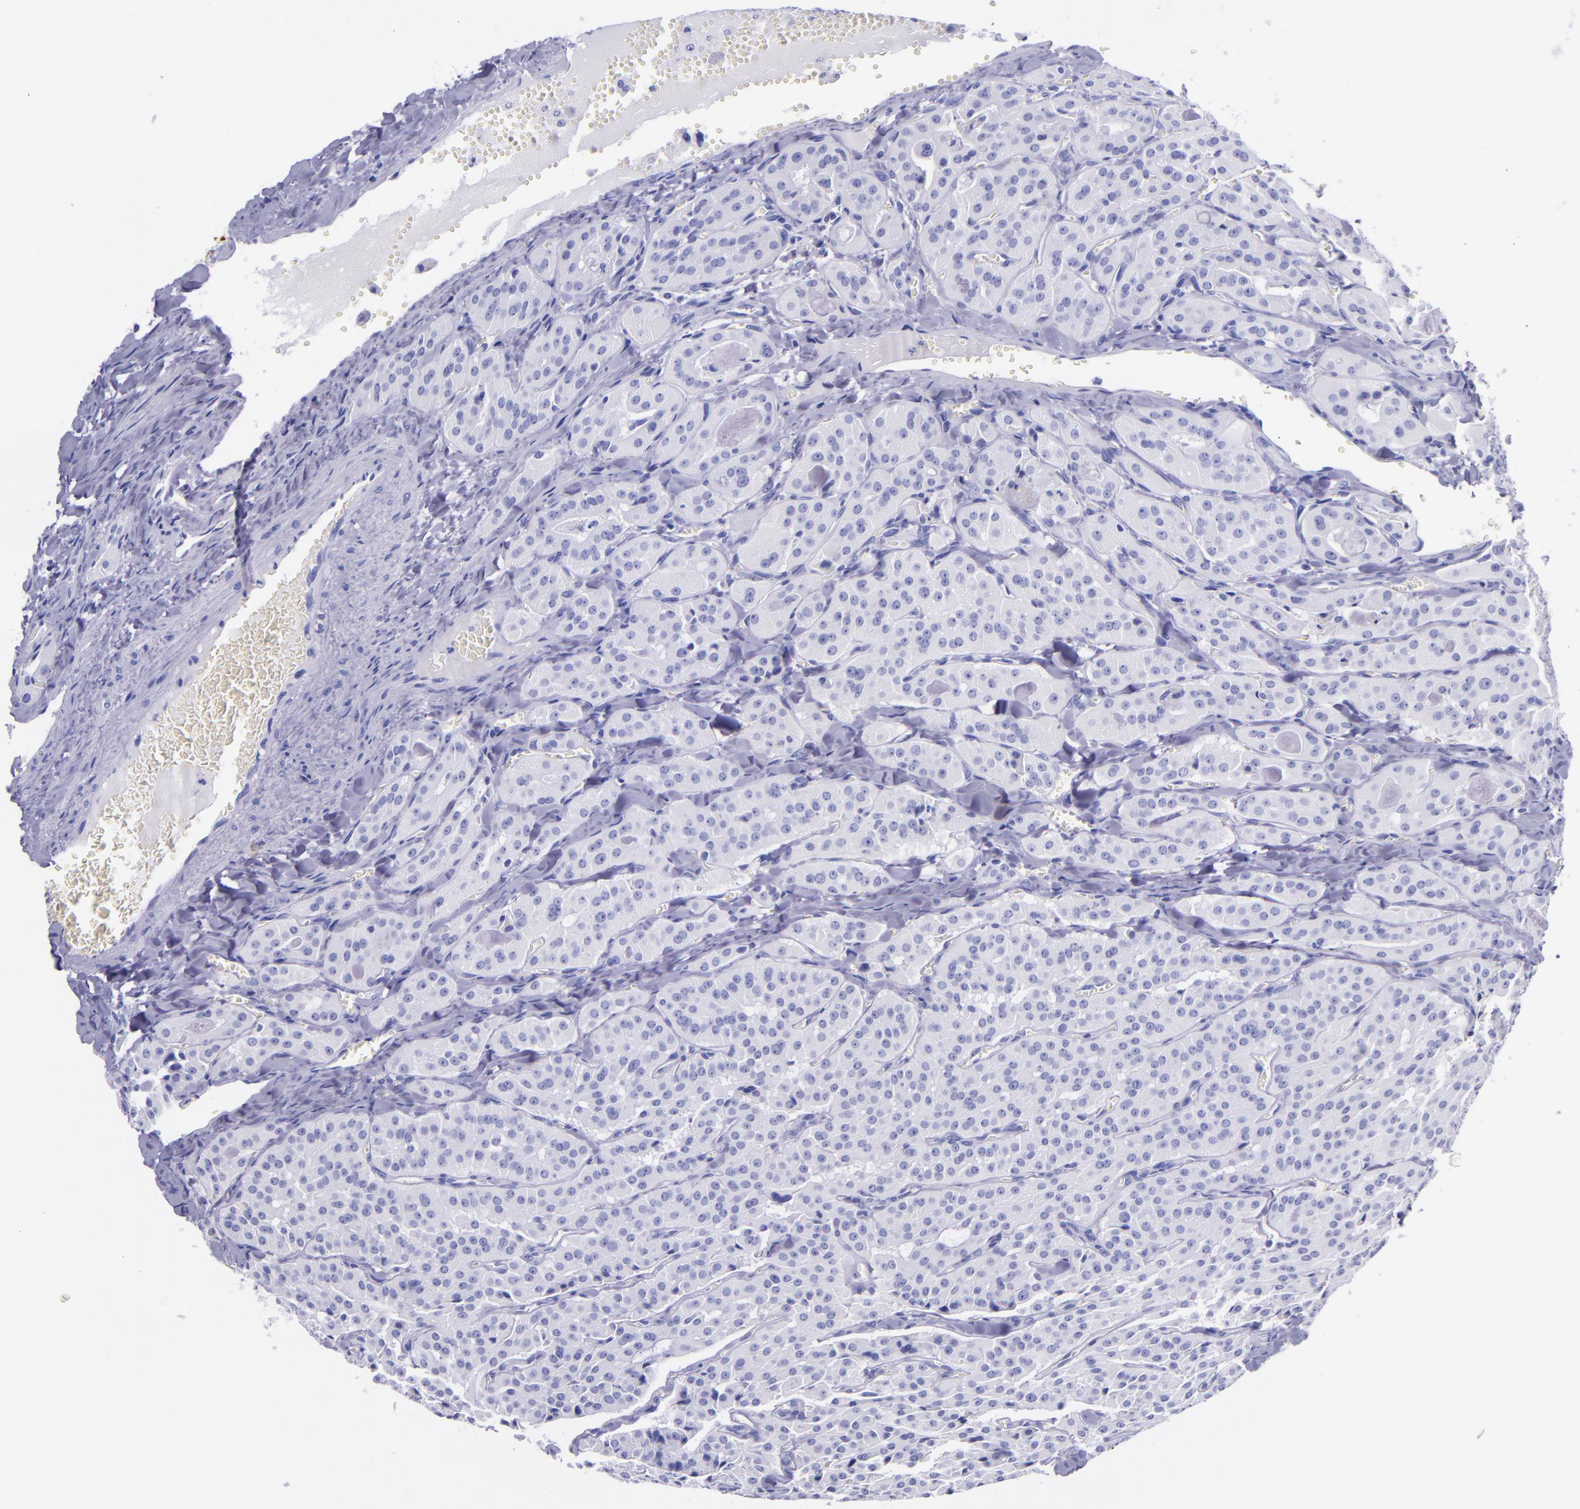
{"staining": {"intensity": "negative", "quantity": "none", "location": "none"}, "tissue": "thyroid cancer", "cell_type": "Tumor cells", "image_type": "cancer", "snomed": [{"axis": "morphology", "description": "Carcinoma, NOS"}, {"axis": "topography", "description": "Thyroid gland"}], "caption": "The histopathology image displays no staining of tumor cells in thyroid carcinoma.", "gene": "MBP", "patient": {"sex": "male", "age": 76}}